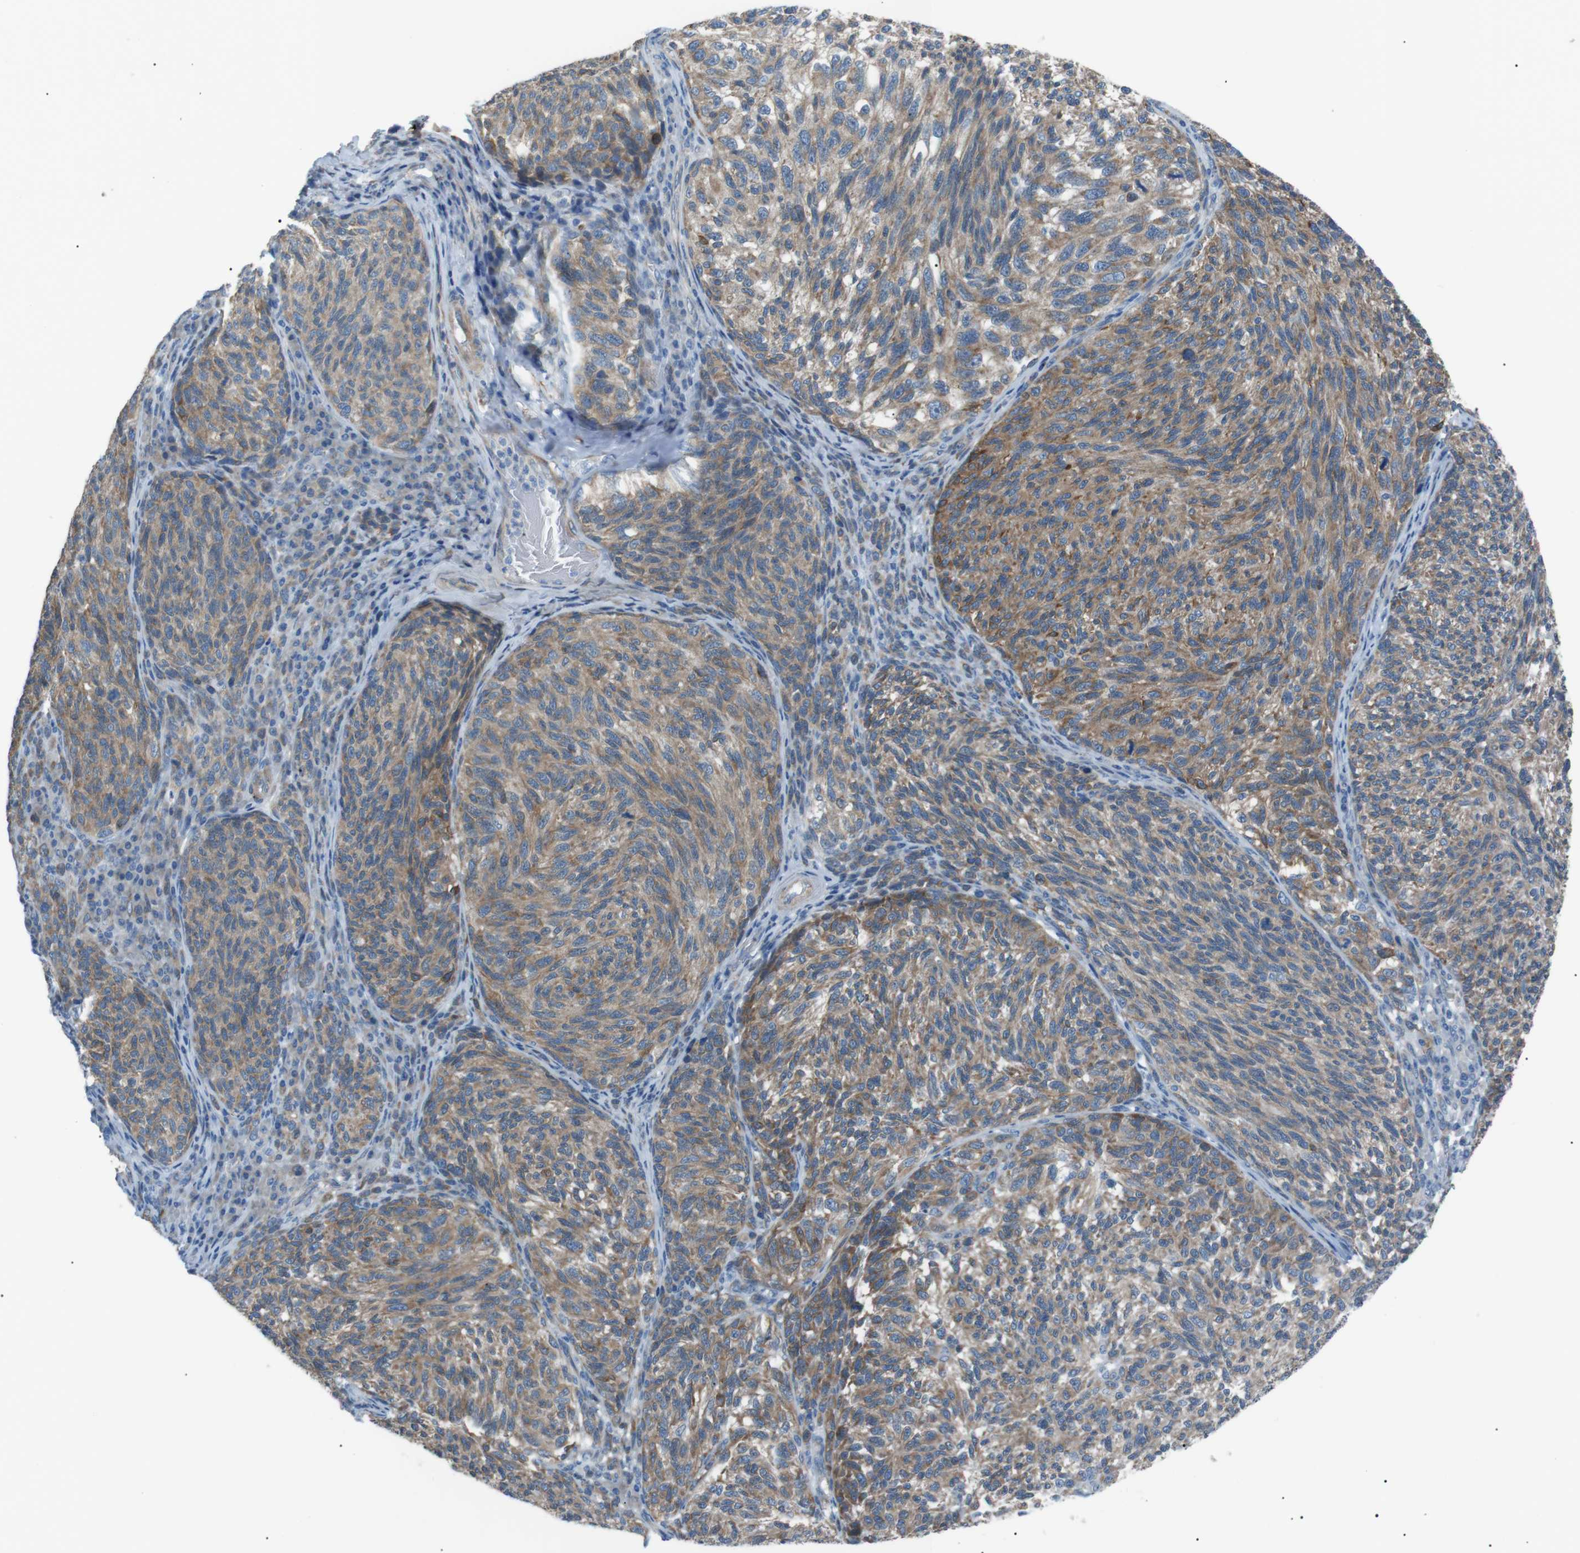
{"staining": {"intensity": "moderate", "quantity": ">75%", "location": "cytoplasmic/membranous"}, "tissue": "melanoma", "cell_type": "Tumor cells", "image_type": "cancer", "snomed": [{"axis": "morphology", "description": "Malignant melanoma, NOS"}, {"axis": "topography", "description": "Skin"}], "caption": "Immunohistochemical staining of melanoma exhibits medium levels of moderate cytoplasmic/membranous expression in about >75% of tumor cells. (DAB = brown stain, brightfield microscopy at high magnification).", "gene": "MTARC2", "patient": {"sex": "female", "age": 73}}